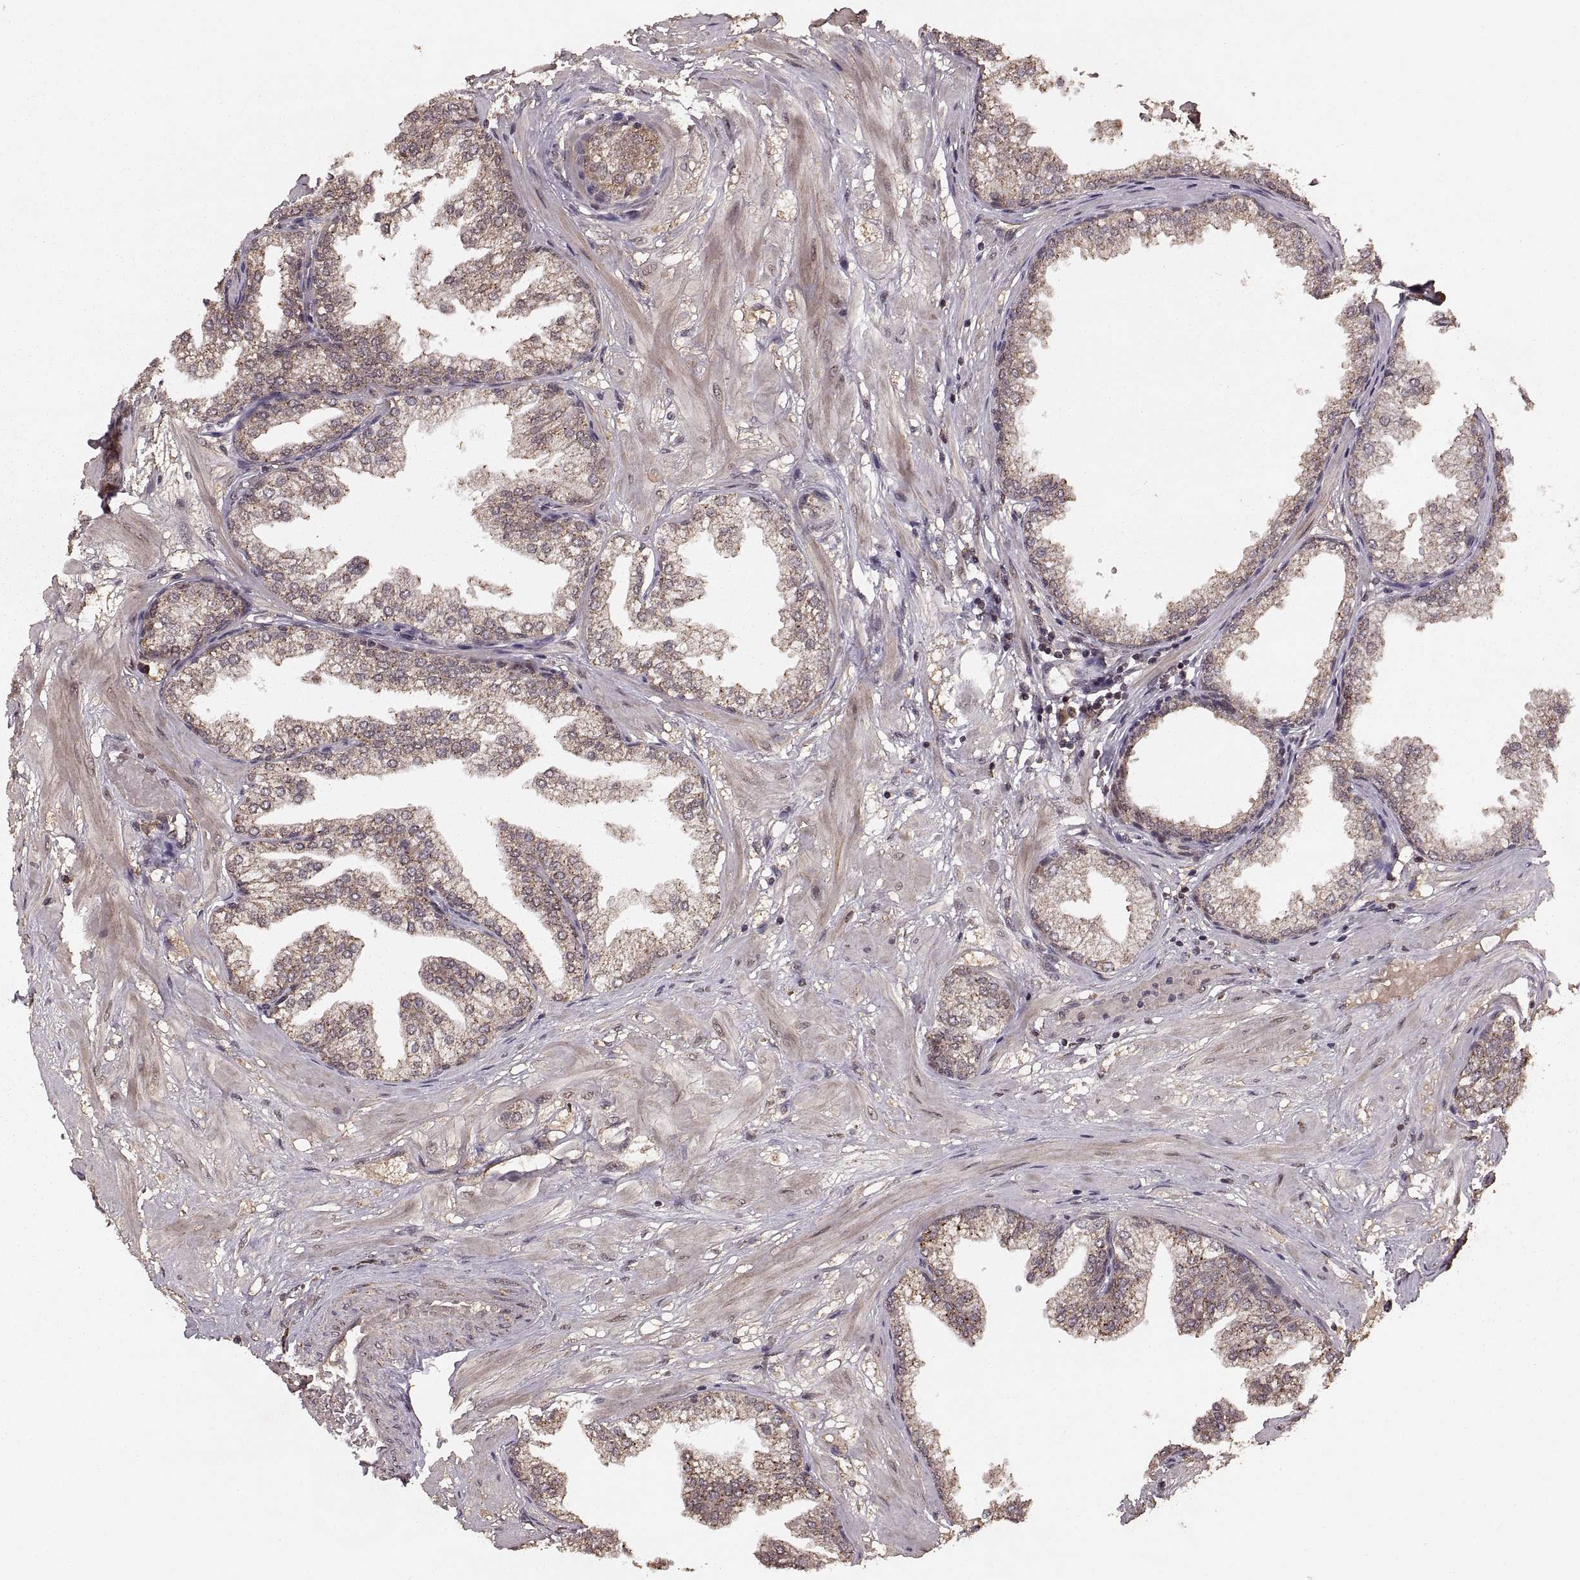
{"staining": {"intensity": "weak", "quantity": ">75%", "location": "cytoplasmic/membranous"}, "tissue": "prostate", "cell_type": "Glandular cells", "image_type": "normal", "snomed": [{"axis": "morphology", "description": "Normal tissue, NOS"}, {"axis": "topography", "description": "Prostate"}], "caption": "Human prostate stained for a protein (brown) reveals weak cytoplasmic/membranous positive staining in approximately >75% of glandular cells.", "gene": "RFT1", "patient": {"sex": "male", "age": 37}}